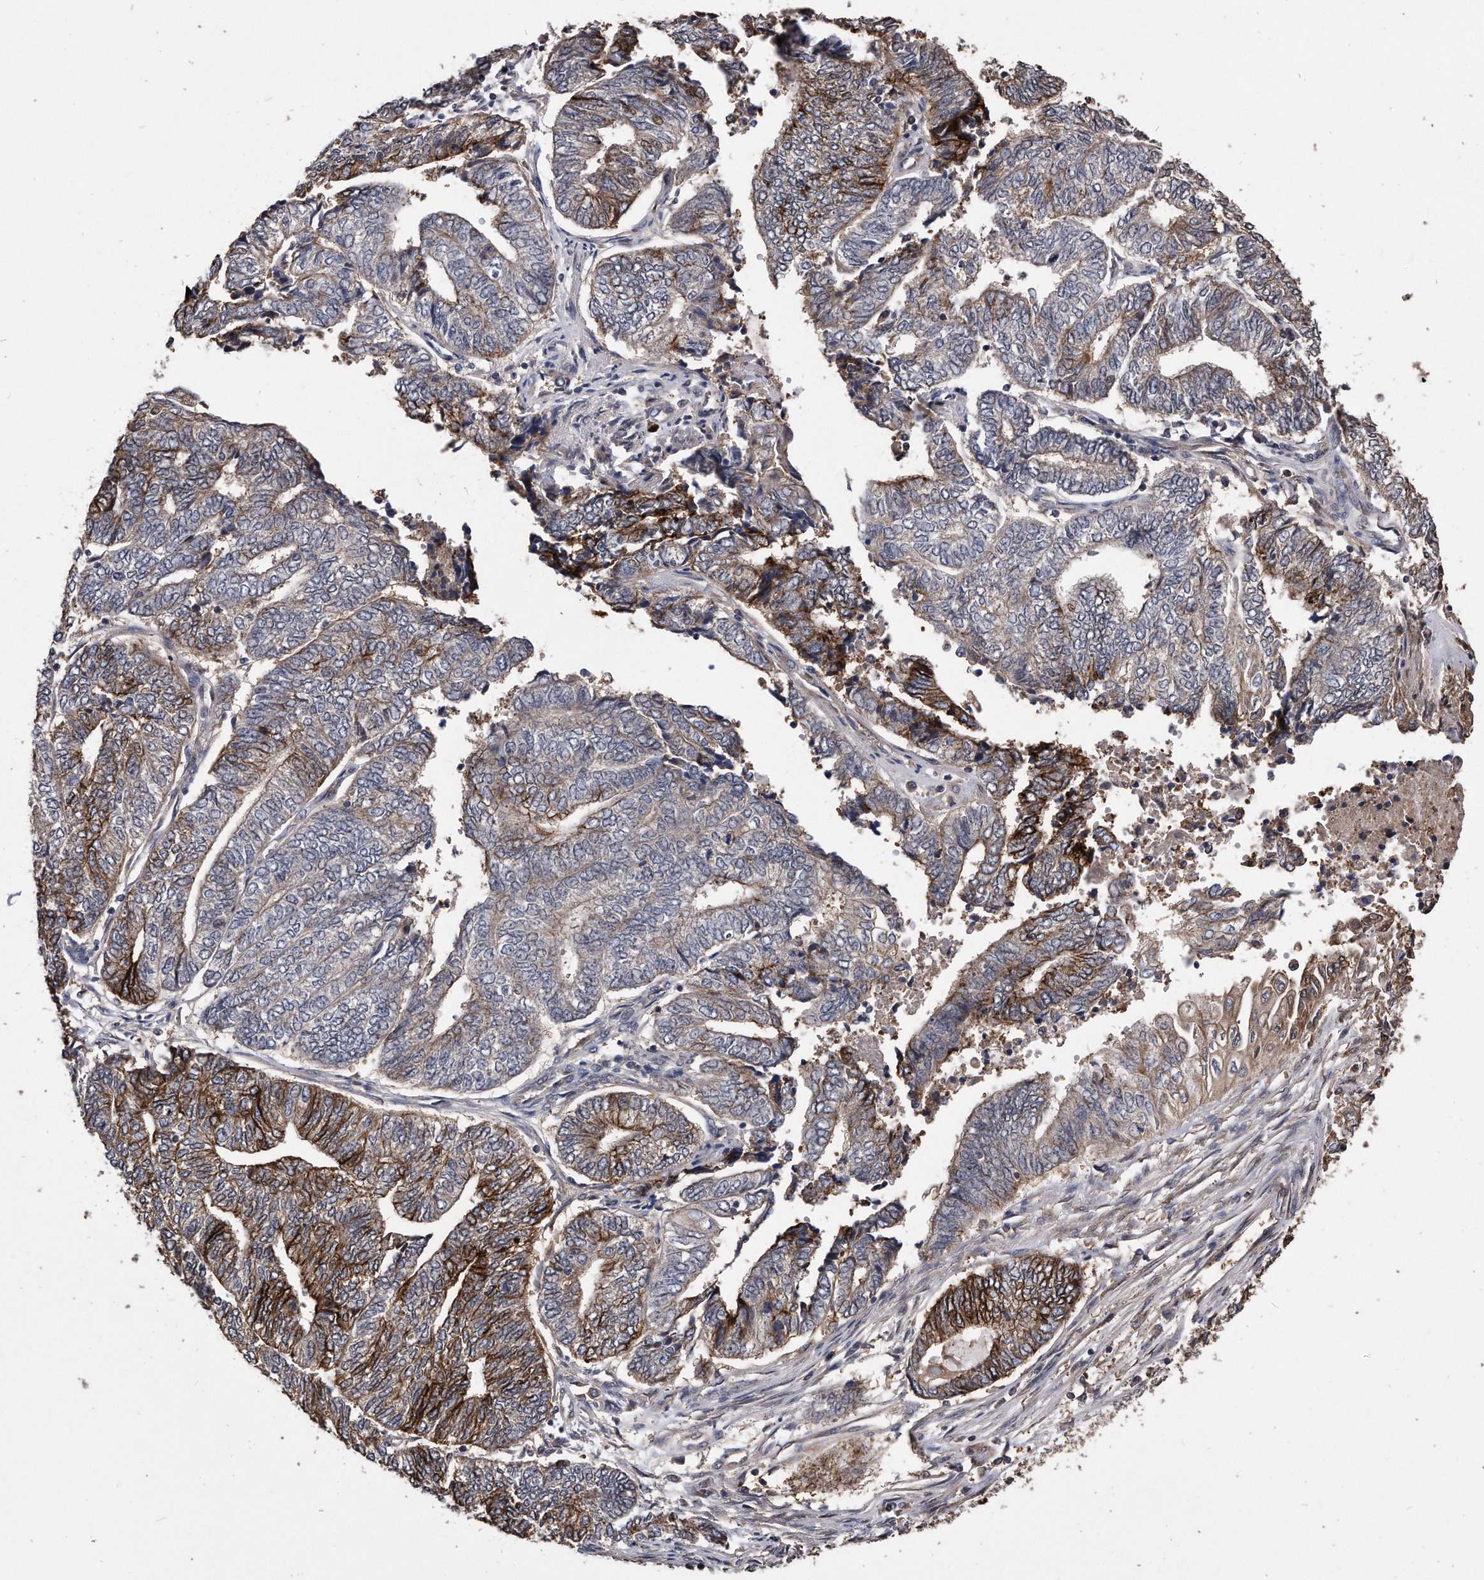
{"staining": {"intensity": "strong", "quantity": "25%-75%", "location": "cytoplasmic/membranous"}, "tissue": "endometrial cancer", "cell_type": "Tumor cells", "image_type": "cancer", "snomed": [{"axis": "morphology", "description": "Adenocarcinoma, NOS"}, {"axis": "topography", "description": "Uterus"}, {"axis": "topography", "description": "Endometrium"}], "caption": "An immunohistochemistry histopathology image of neoplastic tissue is shown. Protein staining in brown shows strong cytoplasmic/membranous positivity in endometrial adenocarcinoma within tumor cells.", "gene": "IL20RA", "patient": {"sex": "female", "age": 70}}